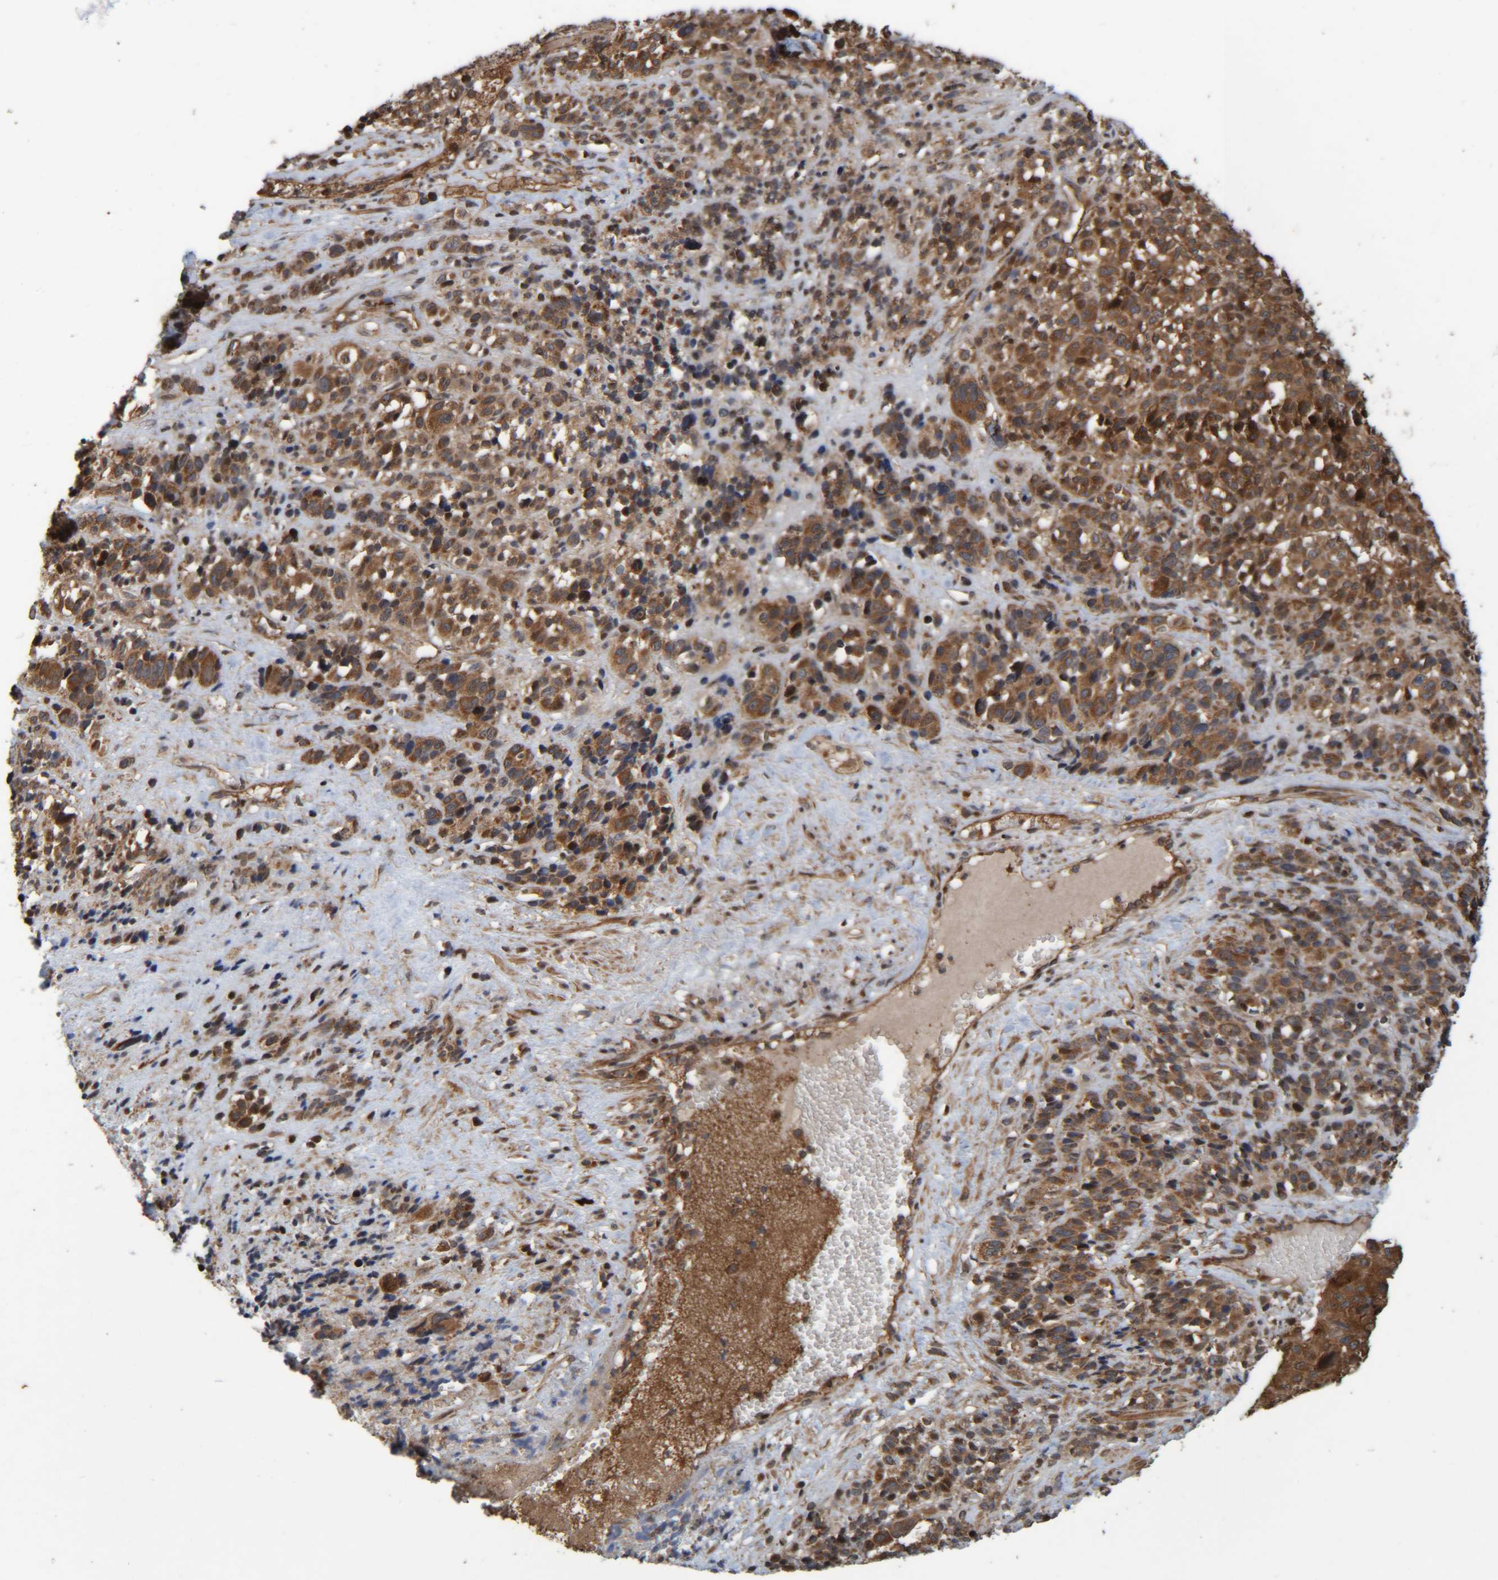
{"staining": {"intensity": "strong", "quantity": ">75%", "location": "cytoplasmic/membranous"}, "tissue": "melanoma", "cell_type": "Tumor cells", "image_type": "cancer", "snomed": [{"axis": "morphology", "description": "Malignant melanoma, Metastatic site"}, {"axis": "topography", "description": "Skin"}], "caption": "Melanoma tissue reveals strong cytoplasmic/membranous expression in about >75% of tumor cells", "gene": "CCDC57", "patient": {"sex": "female", "age": 74}}